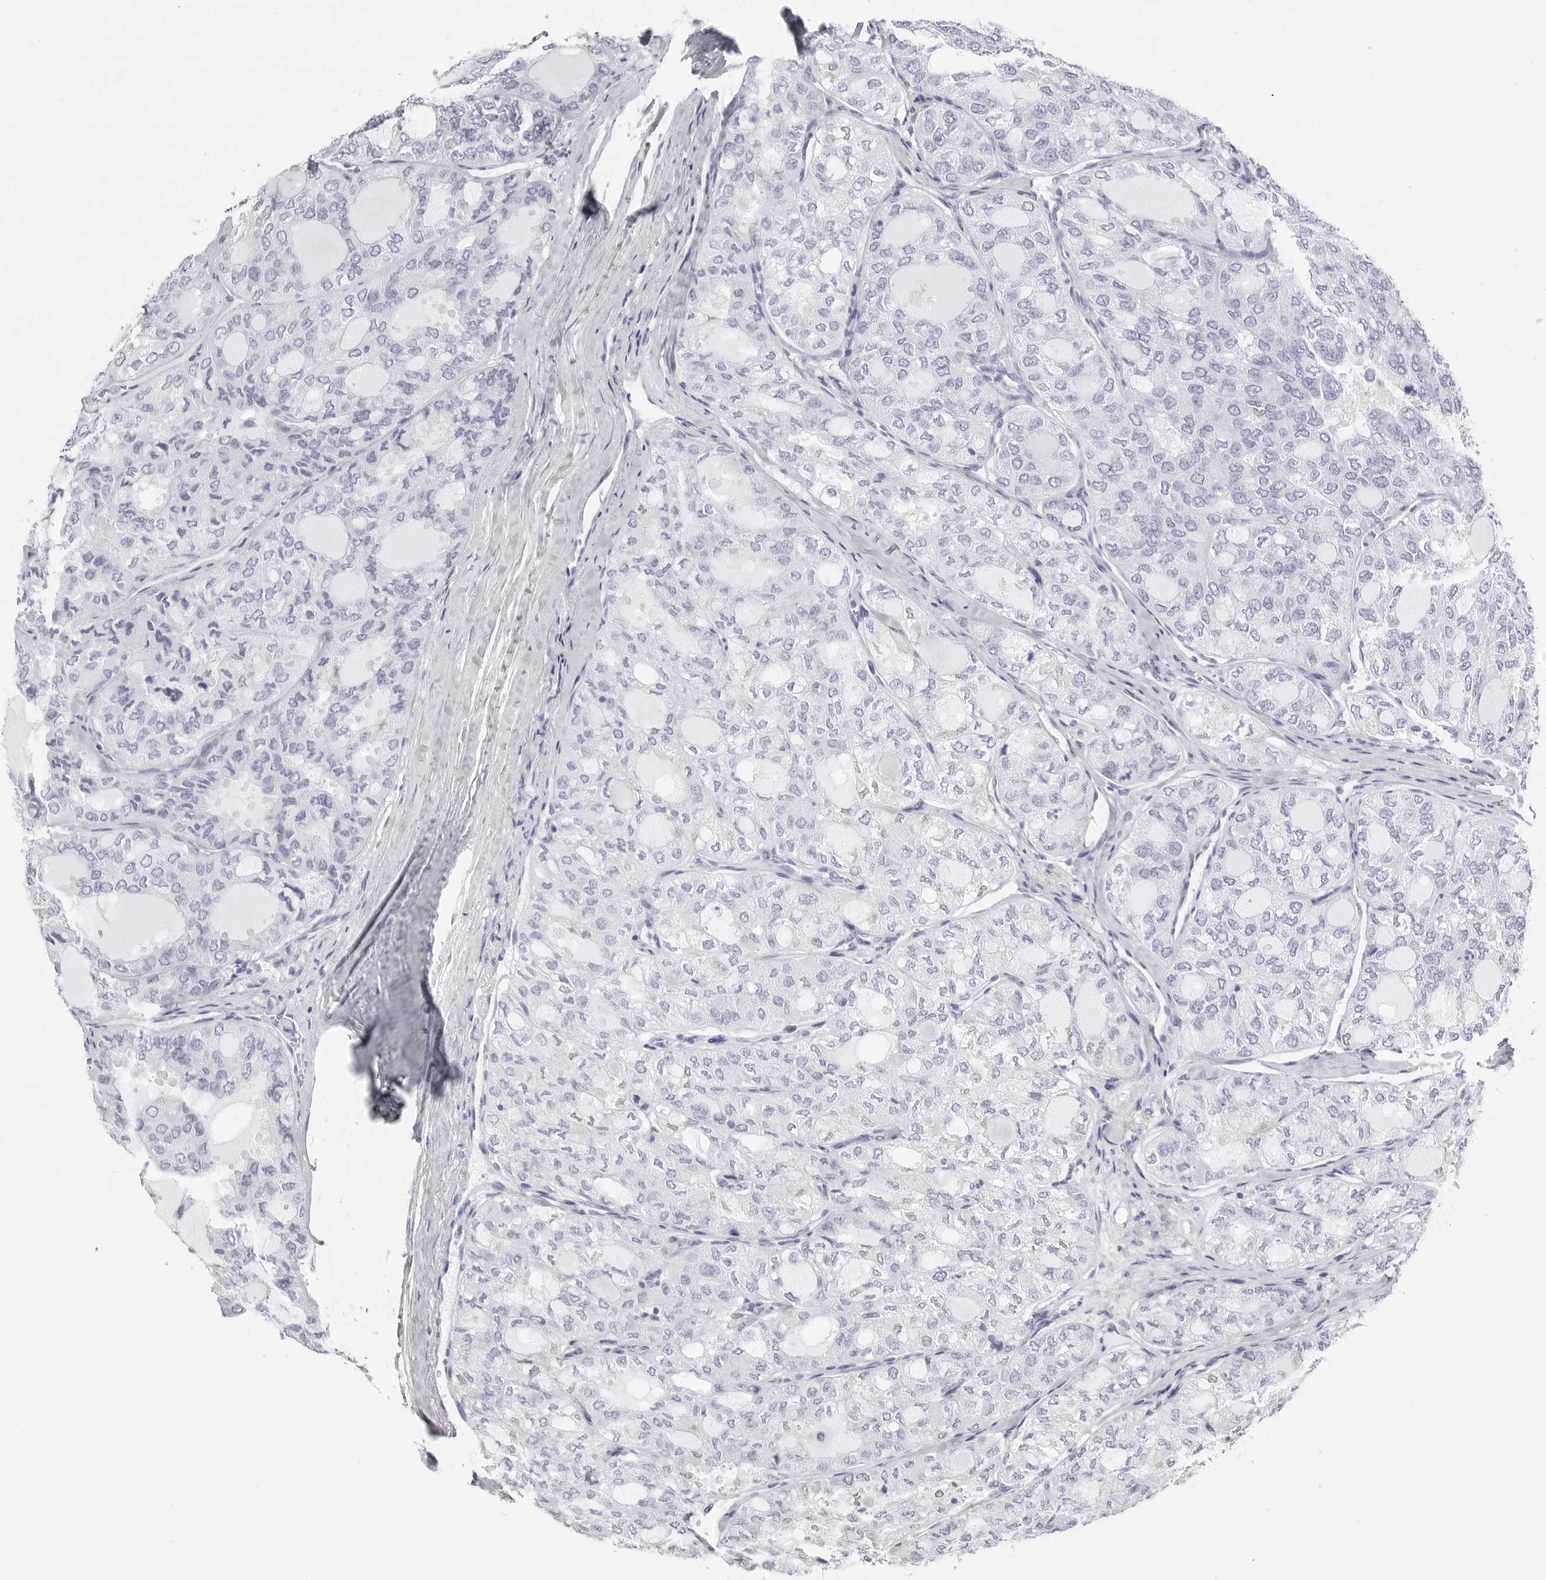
{"staining": {"intensity": "negative", "quantity": "none", "location": "none"}, "tissue": "thyroid cancer", "cell_type": "Tumor cells", "image_type": "cancer", "snomed": [{"axis": "morphology", "description": "Follicular adenoma carcinoma, NOS"}, {"axis": "topography", "description": "Thyroid gland"}], "caption": "Immunohistochemistry (IHC) histopathology image of human thyroid follicular adenoma carcinoma stained for a protein (brown), which shows no staining in tumor cells.", "gene": "CST2", "patient": {"sex": "male", "age": 75}}